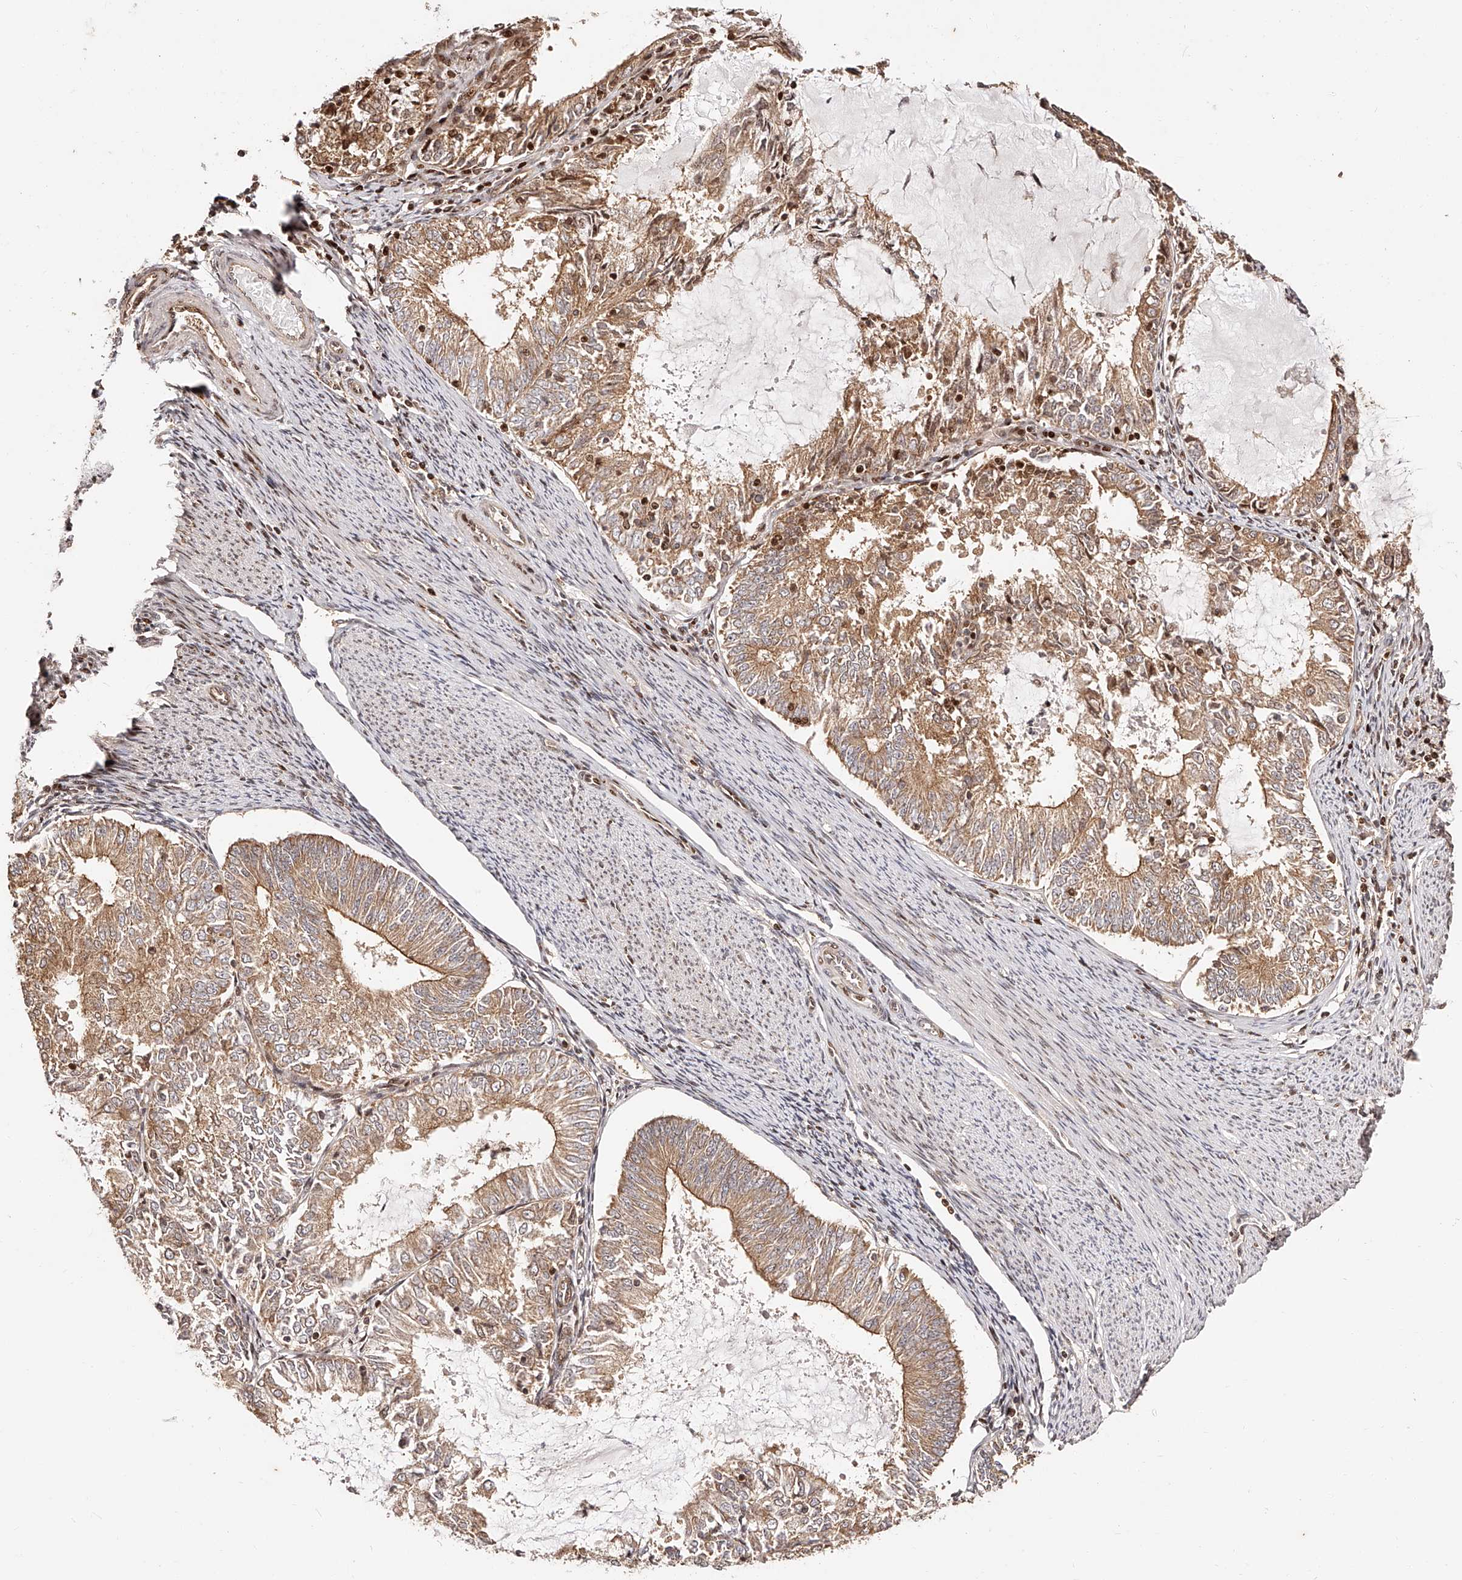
{"staining": {"intensity": "moderate", "quantity": ">75%", "location": "cytoplasmic/membranous"}, "tissue": "endometrial cancer", "cell_type": "Tumor cells", "image_type": "cancer", "snomed": [{"axis": "morphology", "description": "Adenocarcinoma, NOS"}, {"axis": "topography", "description": "Endometrium"}], "caption": "A high-resolution histopathology image shows IHC staining of adenocarcinoma (endometrial), which exhibits moderate cytoplasmic/membranous expression in about >75% of tumor cells.", "gene": "PFDN2", "patient": {"sex": "female", "age": 57}}